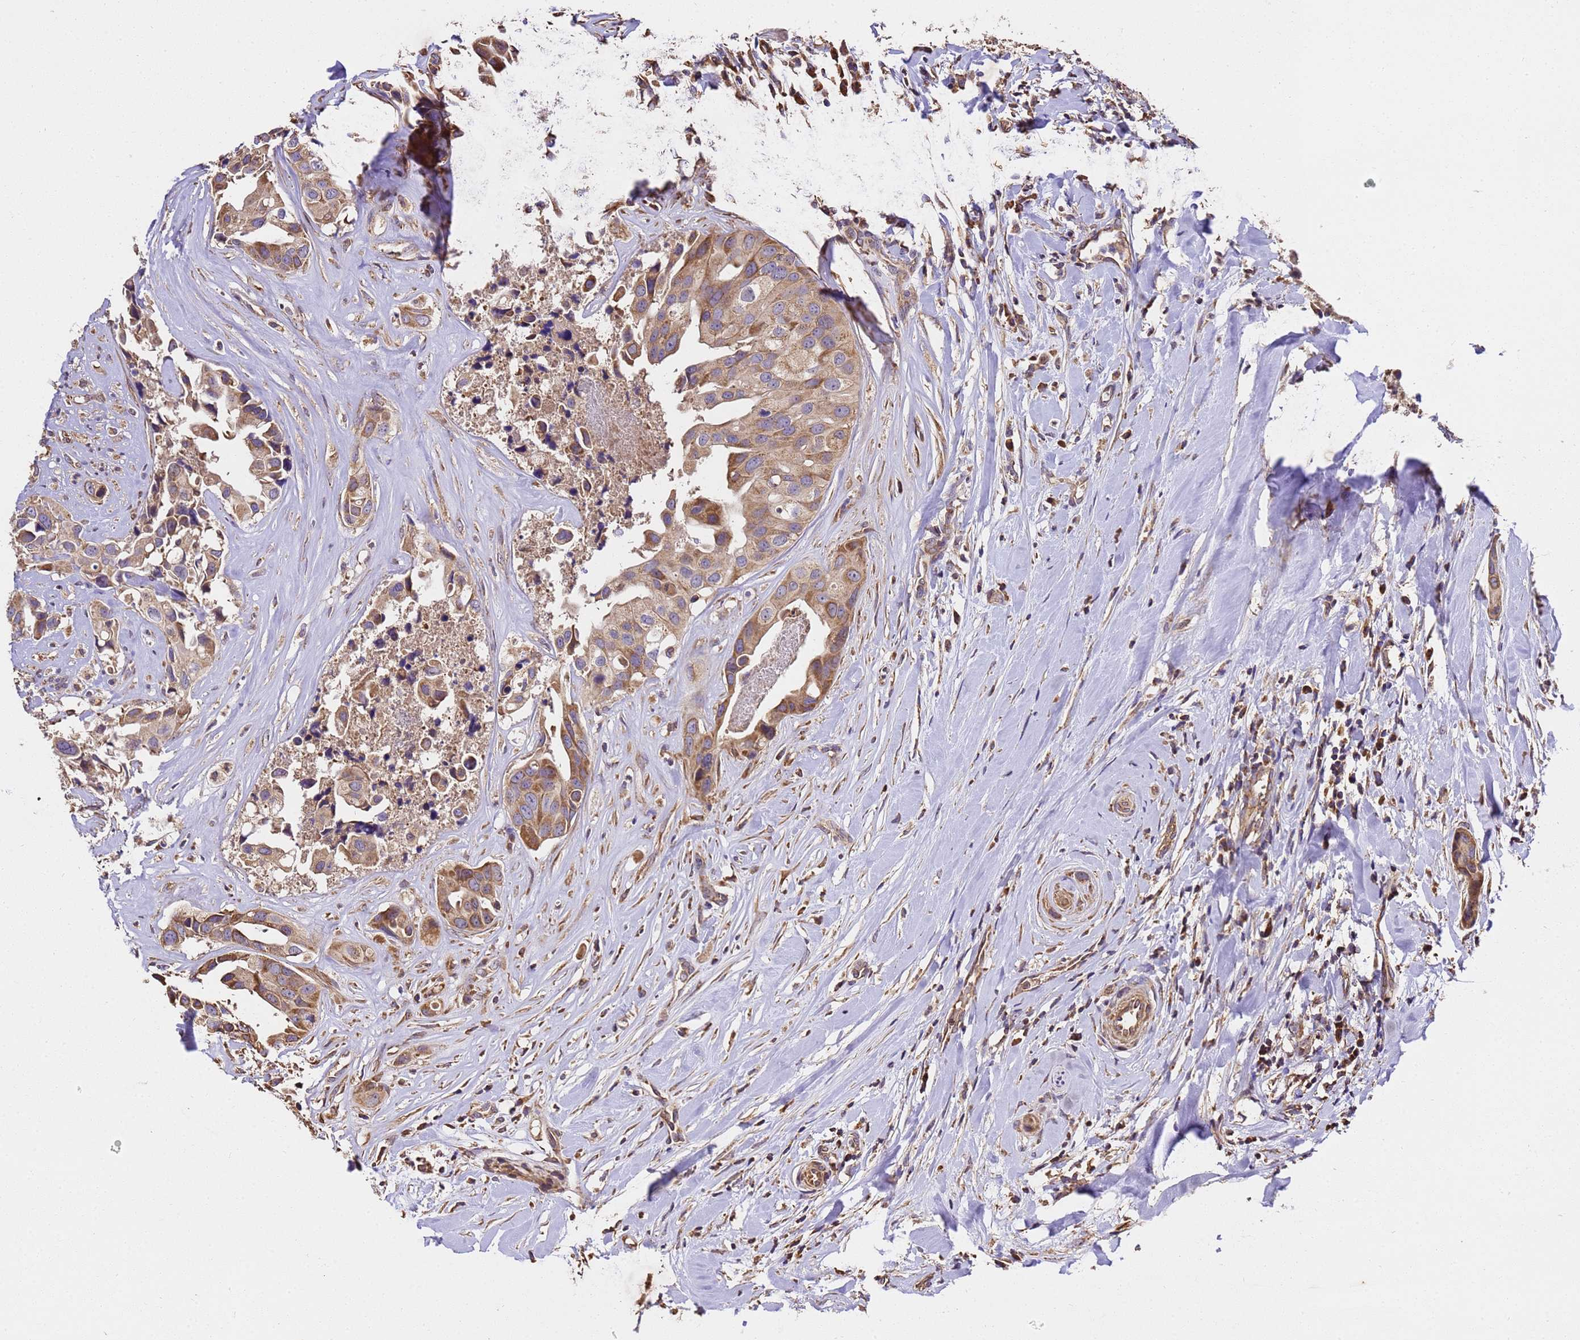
{"staining": {"intensity": "moderate", "quantity": ">75%", "location": "cytoplasmic/membranous"}, "tissue": "head and neck cancer", "cell_type": "Tumor cells", "image_type": "cancer", "snomed": [{"axis": "morphology", "description": "Adenocarcinoma, NOS"}, {"axis": "morphology", "description": "Adenocarcinoma, metastatic, NOS"}, {"axis": "topography", "description": "Head-Neck"}], "caption": "This is a micrograph of immunohistochemistry (IHC) staining of head and neck cancer (metastatic adenocarcinoma), which shows moderate staining in the cytoplasmic/membranous of tumor cells.", "gene": "LRRIQ1", "patient": {"sex": "male", "age": 75}}